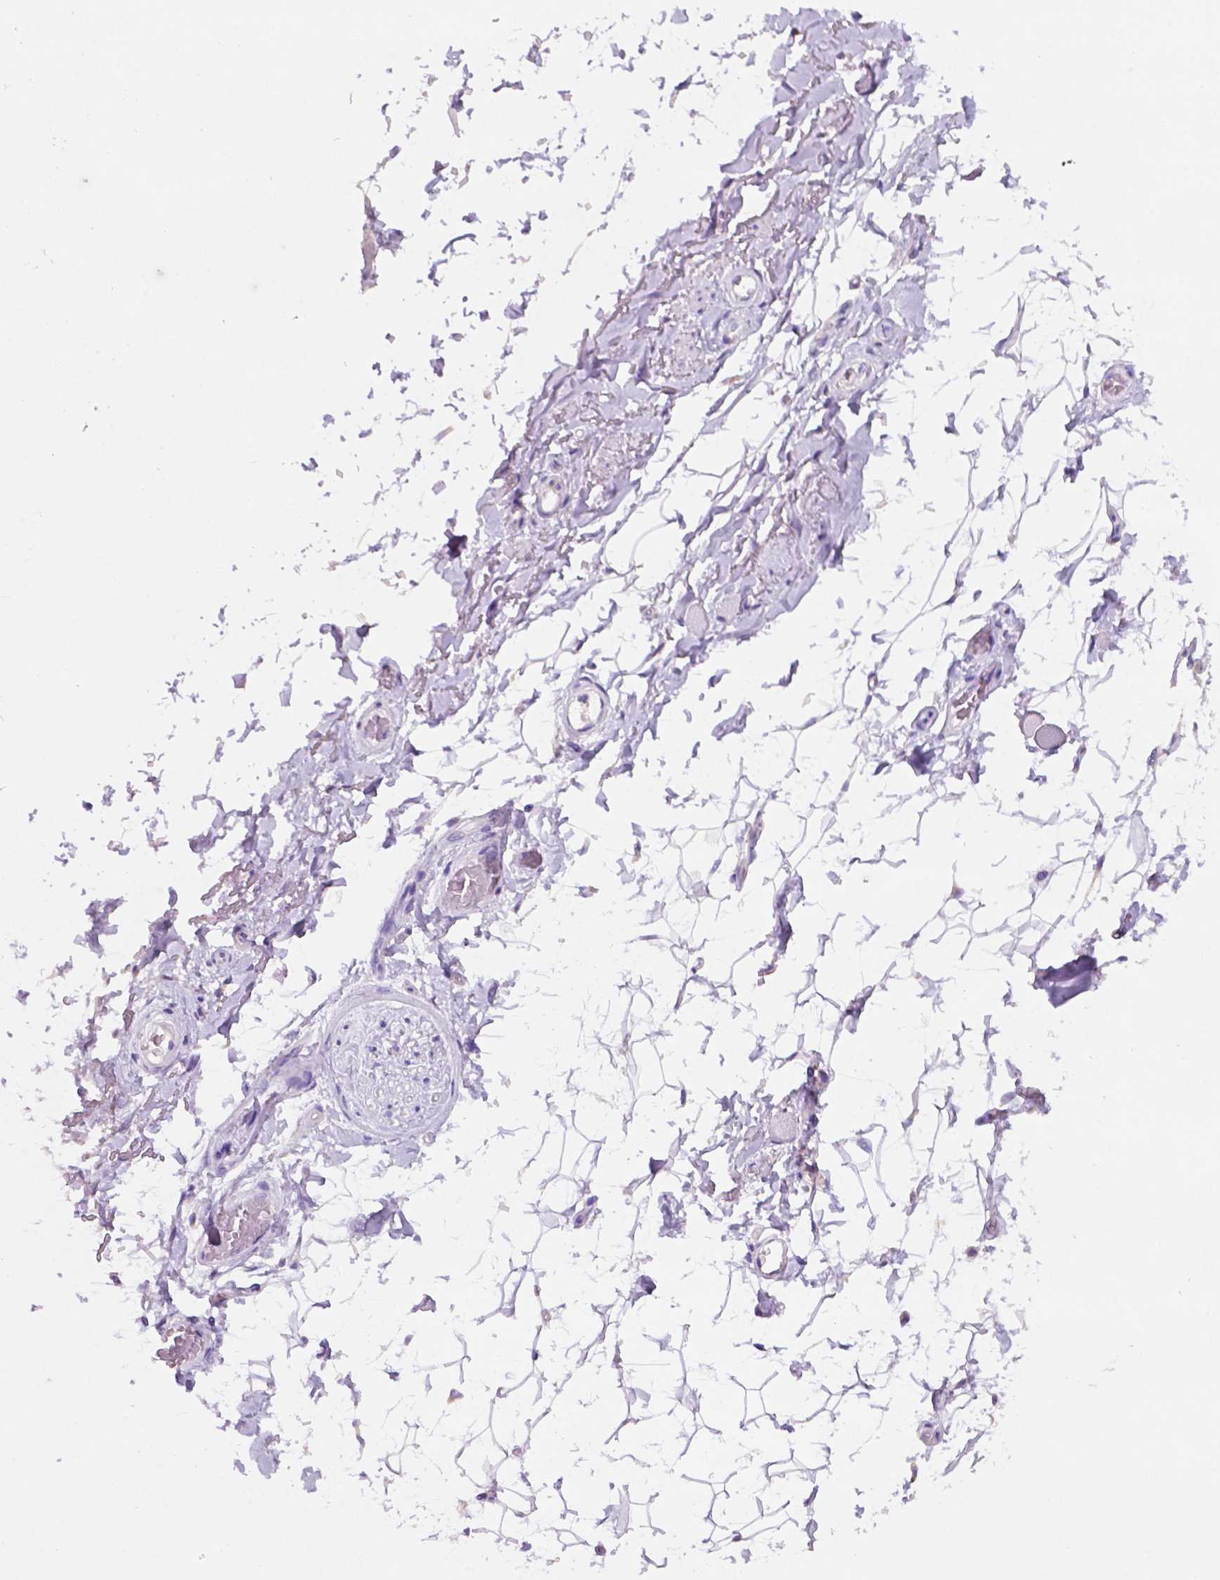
{"staining": {"intensity": "negative", "quantity": "none", "location": "none"}, "tissue": "adipose tissue", "cell_type": "Adipocytes", "image_type": "normal", "snomed": [{"axis": "morphology", "description": "Normal tissue, NOS"}, {"axis": "topography", "description": "Anal"}, {"axis": "topography", "description": "Peripheral nerve tissue"}], "caption": "Adipocytes are negative for brown protein staining in benign adipose tissue. (DAB (3,3'-diaminobenzidine) immunohistochemistry, high magnification).", "gene": "CEACAM7", "patient": {"sex": "male", "age": 53}}